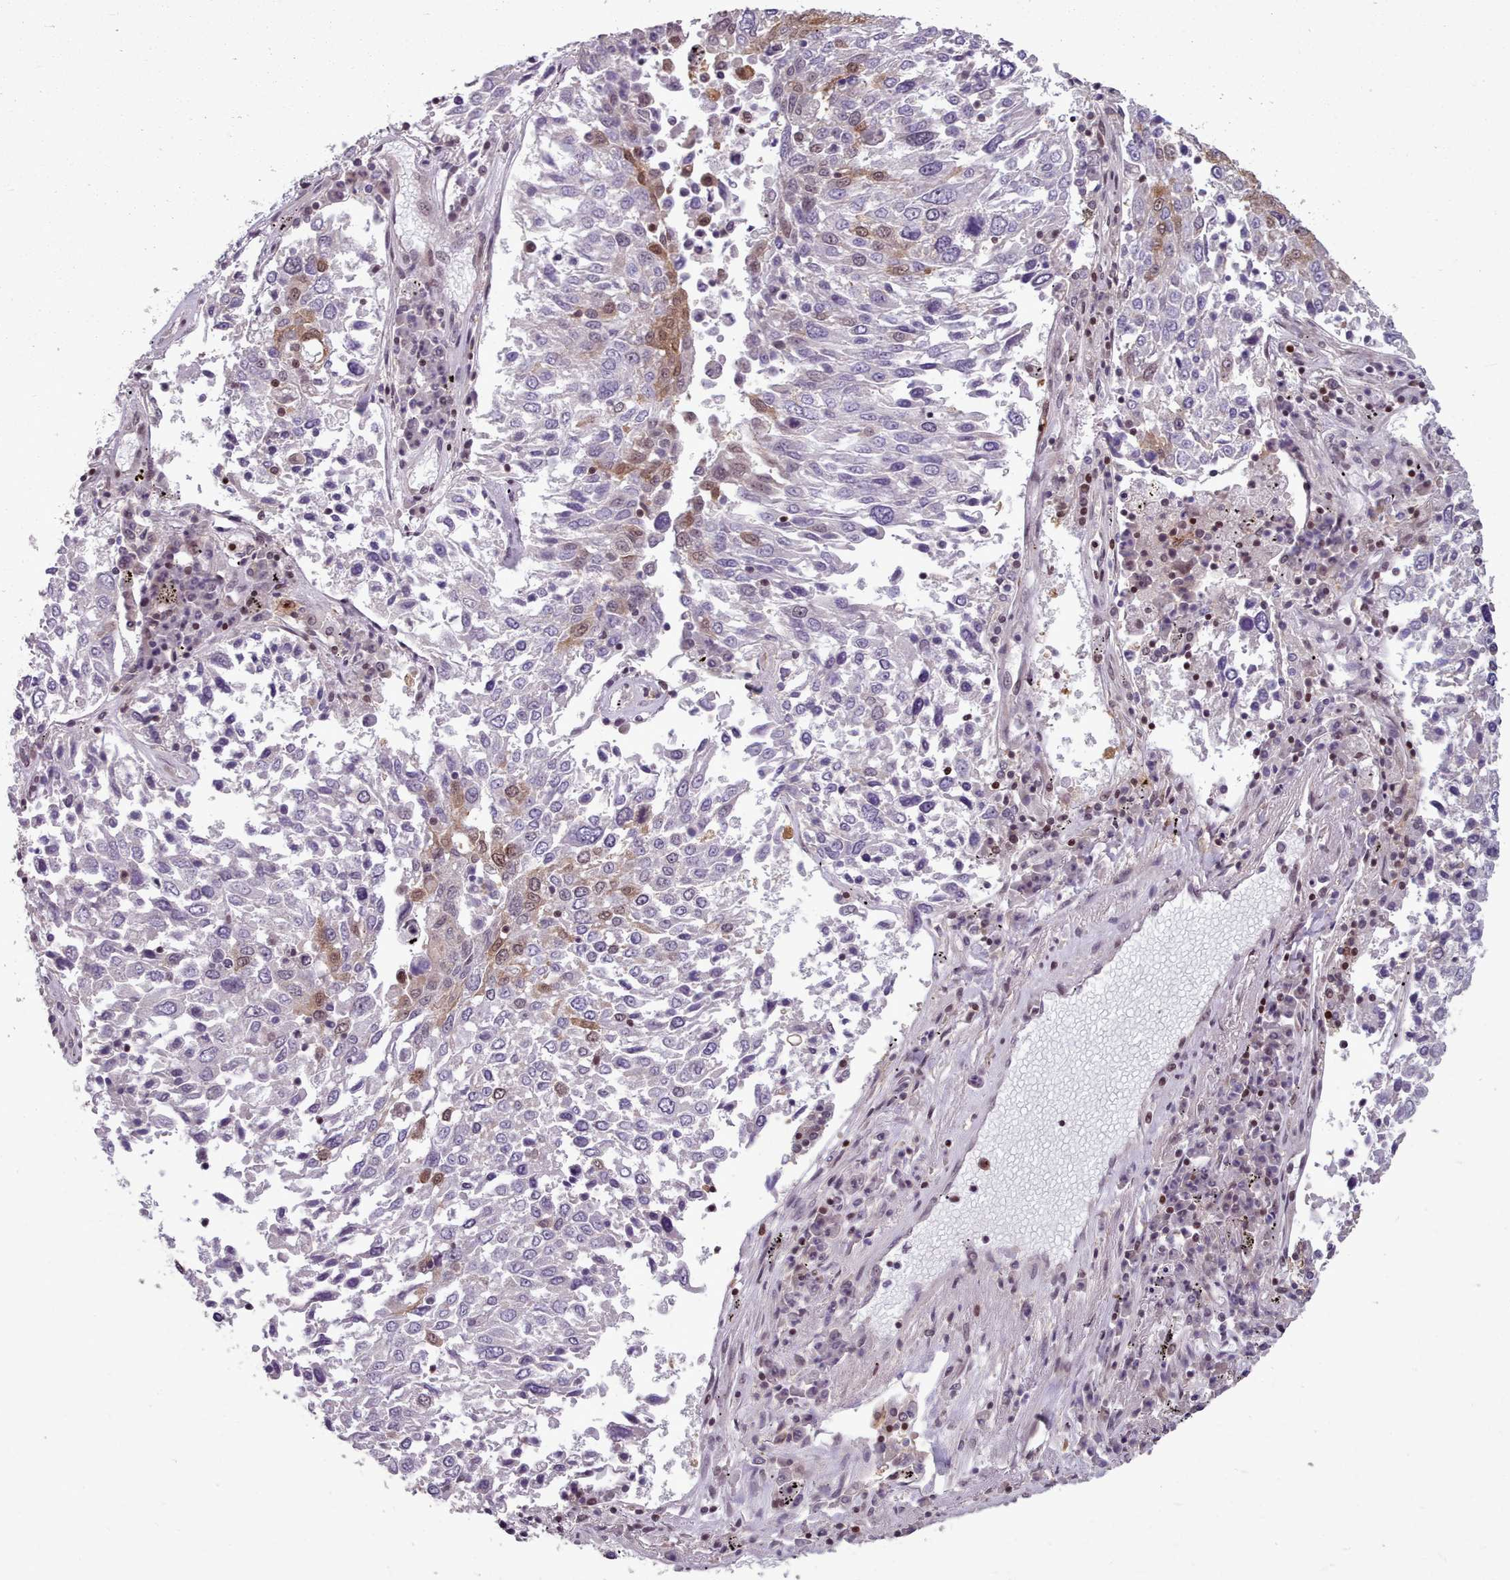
{"staining": {"intensity": "weak", "quantity": "<25%", "location": "cytoplasmic/membranous,nuclear"}, "tissue": "lung cancer", "cell_type": "Tumor cells", "image_type": "cancer", "snomed": [{"axis": "morphology", "description": "Squamous cell carcinoma, NOS"}, {"axis": "topography", "description": "Lung"}], "caption": "Immunohistochemical staining of human lung squamous cell carcinoma exhibits no significant expression in tumor cells. Brightfield microscopy of immunohistochemistry stained with DAB (3,3'-diaminobenzidine) (brown) and hematoxylin (blue), captured at high magnification.", "gene": "ENSA", "patient": {"sex": "male", "age": 65}}